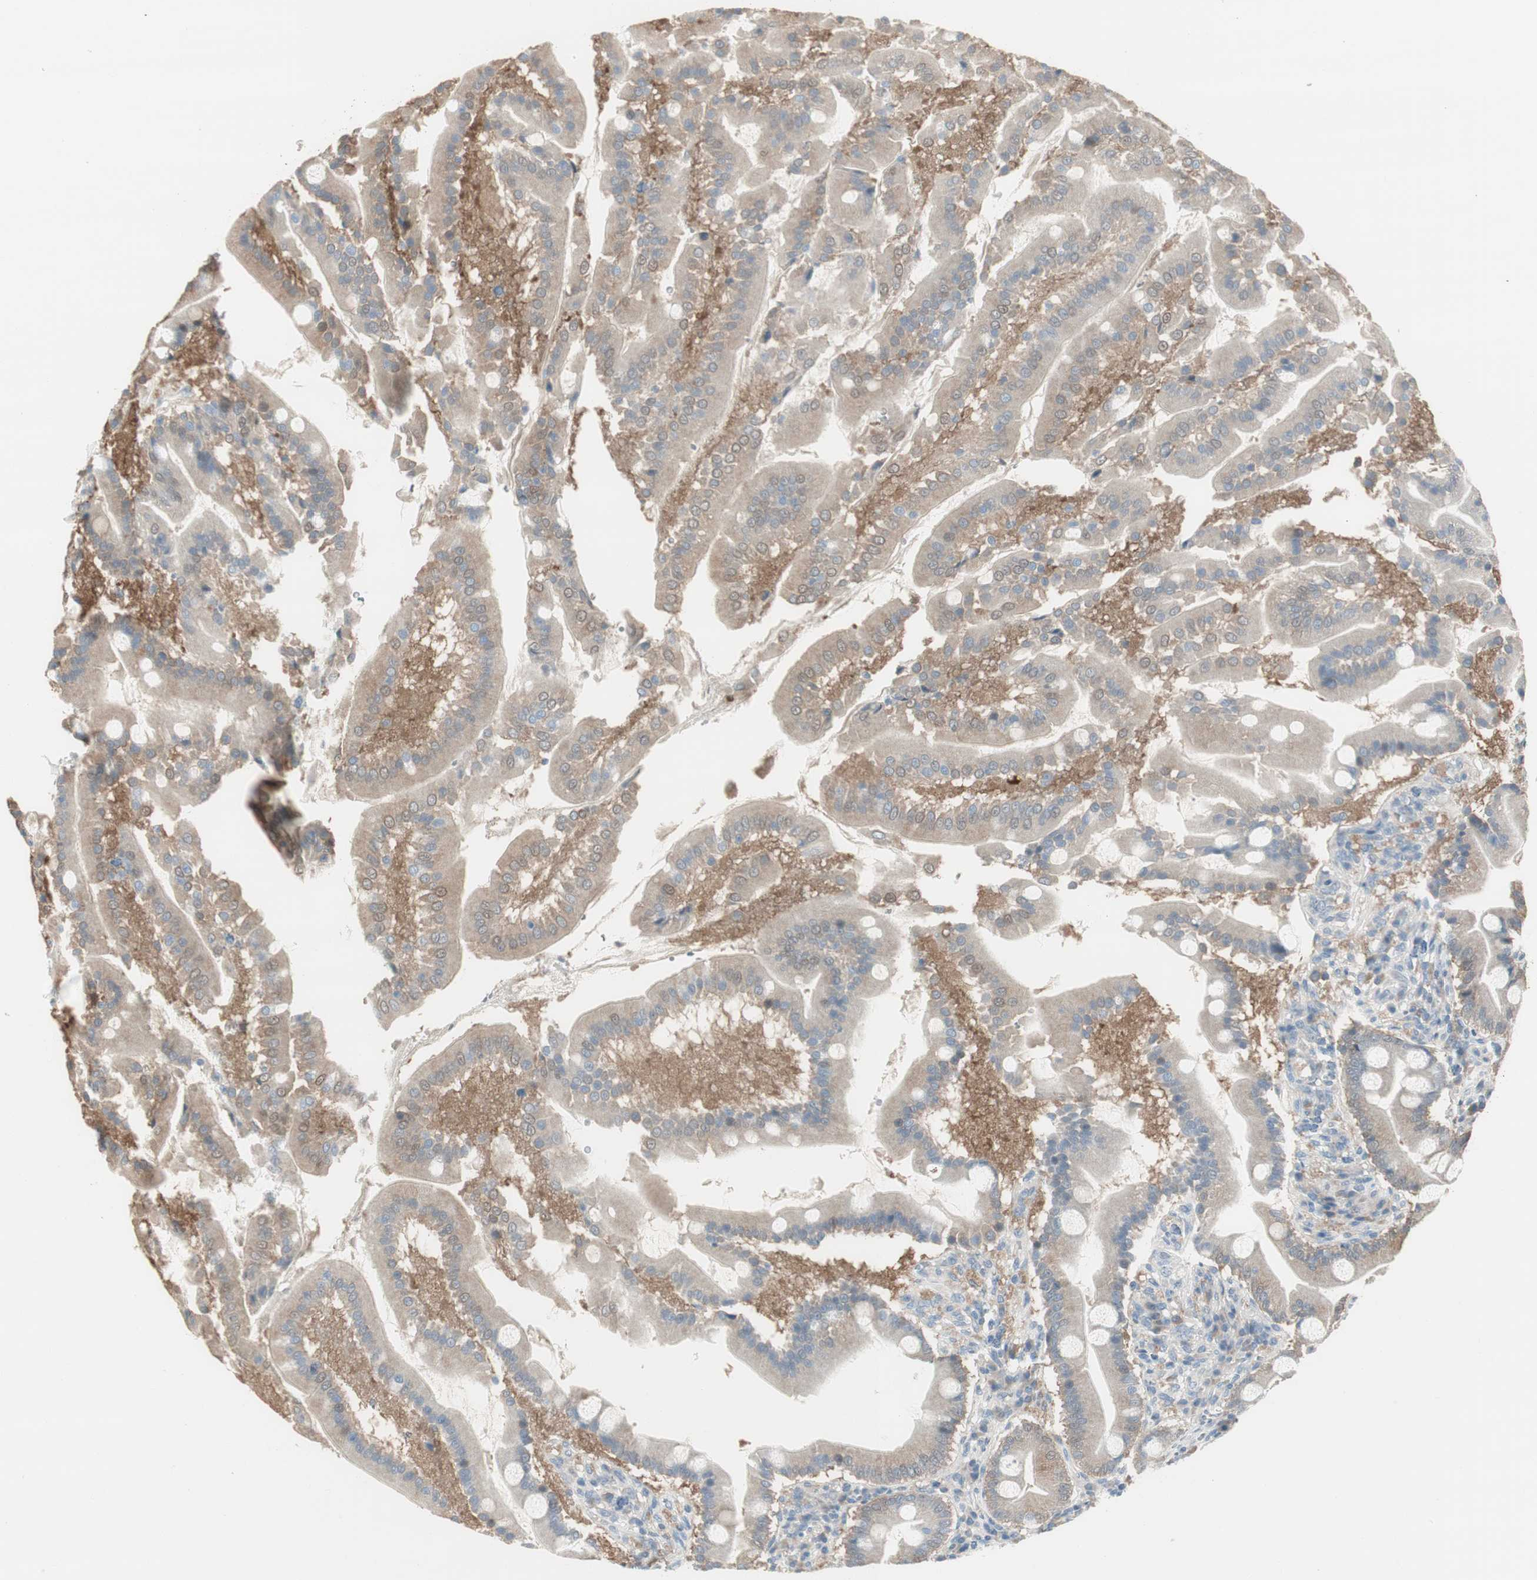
{"staining": {"intensity": "weak", "quantity": ">75%", "location": "cytoplasmic/membranous"}, "tissue": "duodenum", "cell_type": "Glandular cells", "image_type": "normal", "snomed": [{"axis": "morphology", "description": "Normal tissue, NOS"}, {"axis": "topography", "description": "Duodenum"}], "caption": "DAB immunohistochemical staining of unremarkable human duodenum displays weak cytoplasmic/membranous protein expression in approximately >75% of glandular cells. (DAB (3,3'-diaminobenzidine) IHC, brown staining for protein, blue staining for nuclei).", "gene": "EVA1A", "patient": {"sex": "male", "age": 50}}